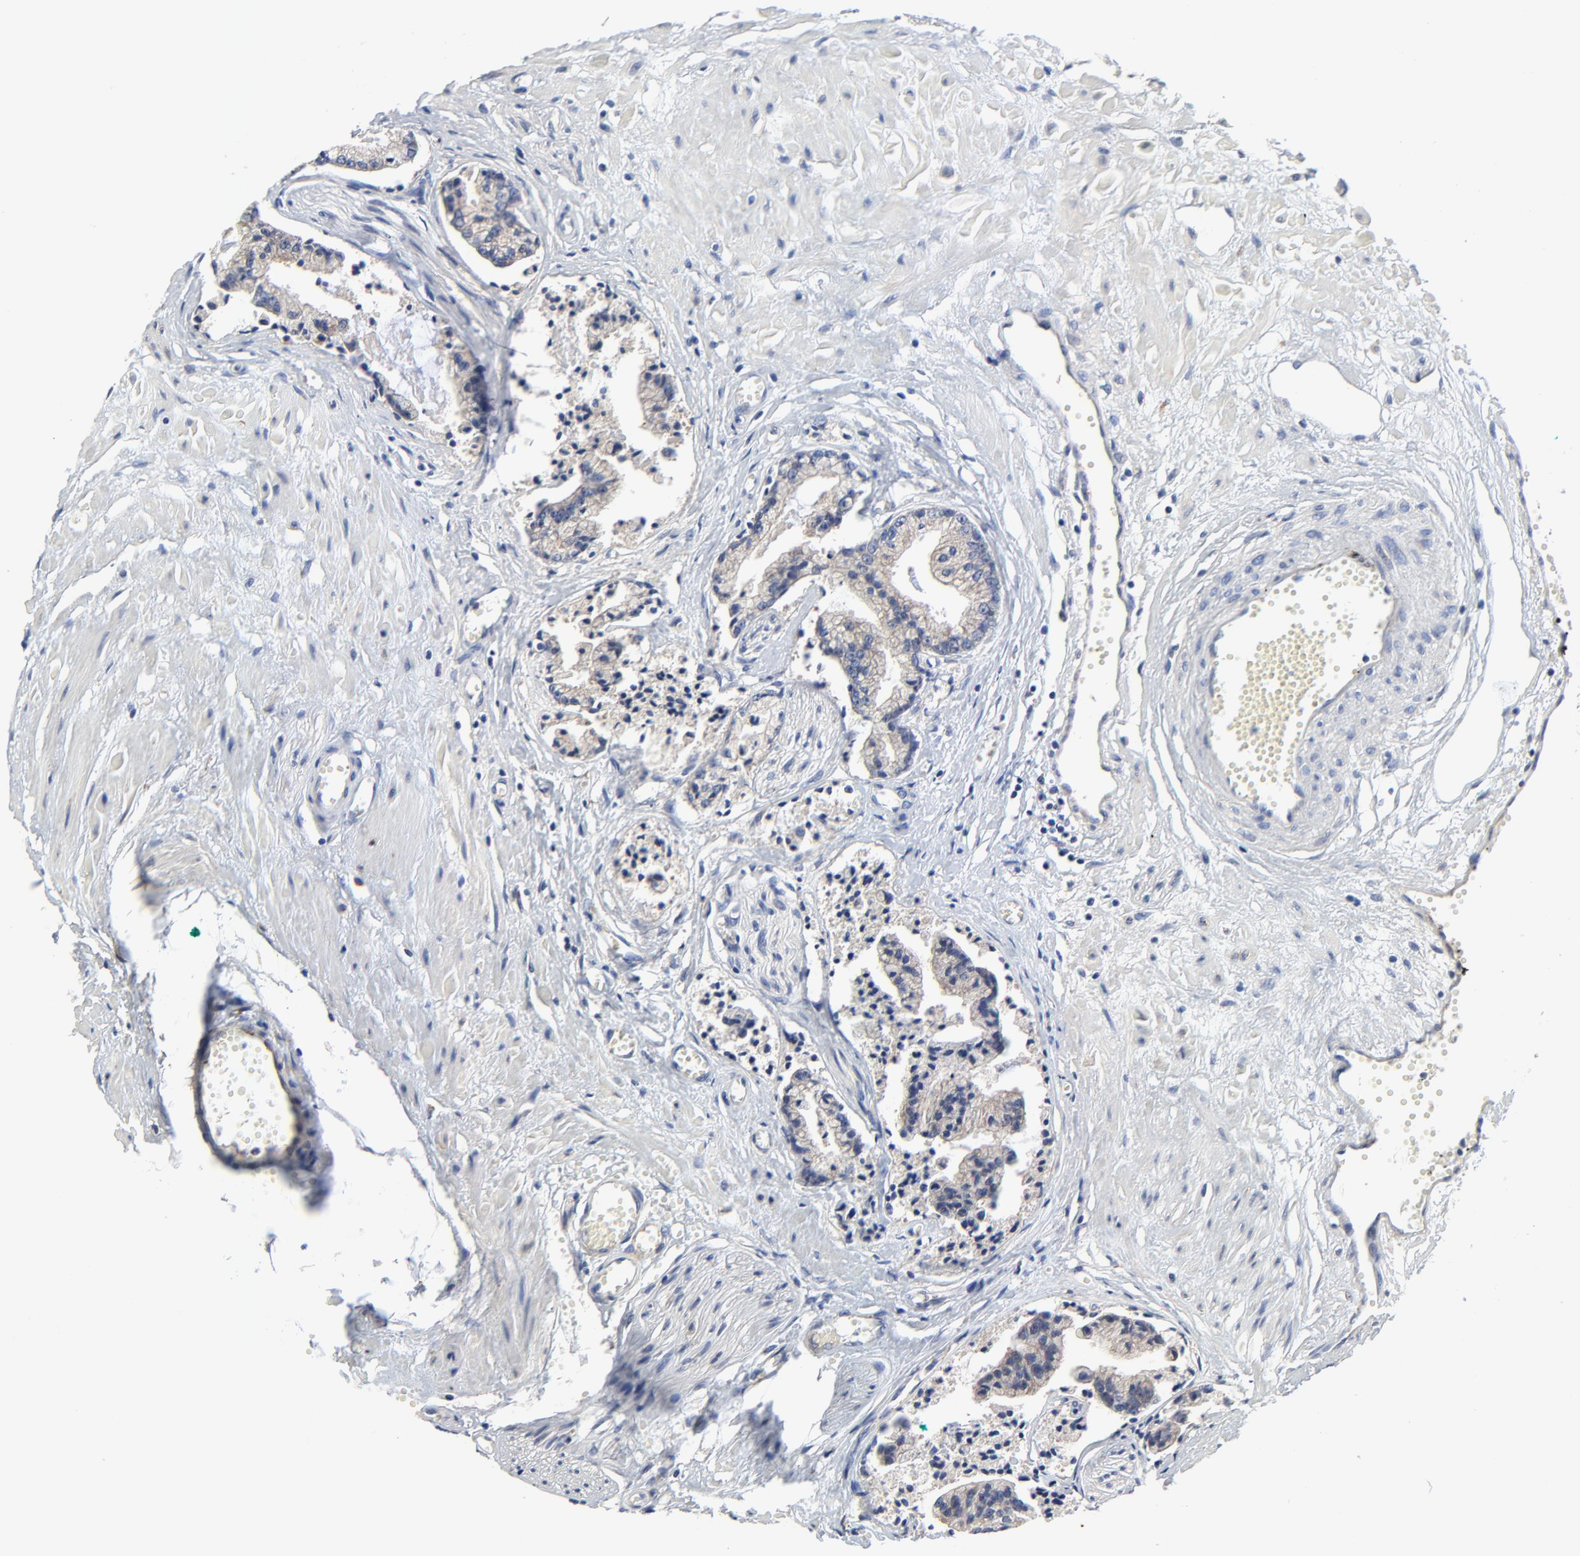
{"staining": {"intensity": "weak", "quantity": "<25%", "location": "cytoplasmic/membranous"}, "tissue": "prostate cancer", "cell_type": "Tumor cells", "image_type": "cancer", "snomed": [{"axis": "morphology", "description": "Adenocarcinoma, High grade"}, {"axis": "topography", "description": "Prostate"}], "caption": "There is no significant staining in tumor cells of high-grade adenocarcinoma (prostate).", "gene": "VAV2", "patient": {"sex": "male", "age": 56}}